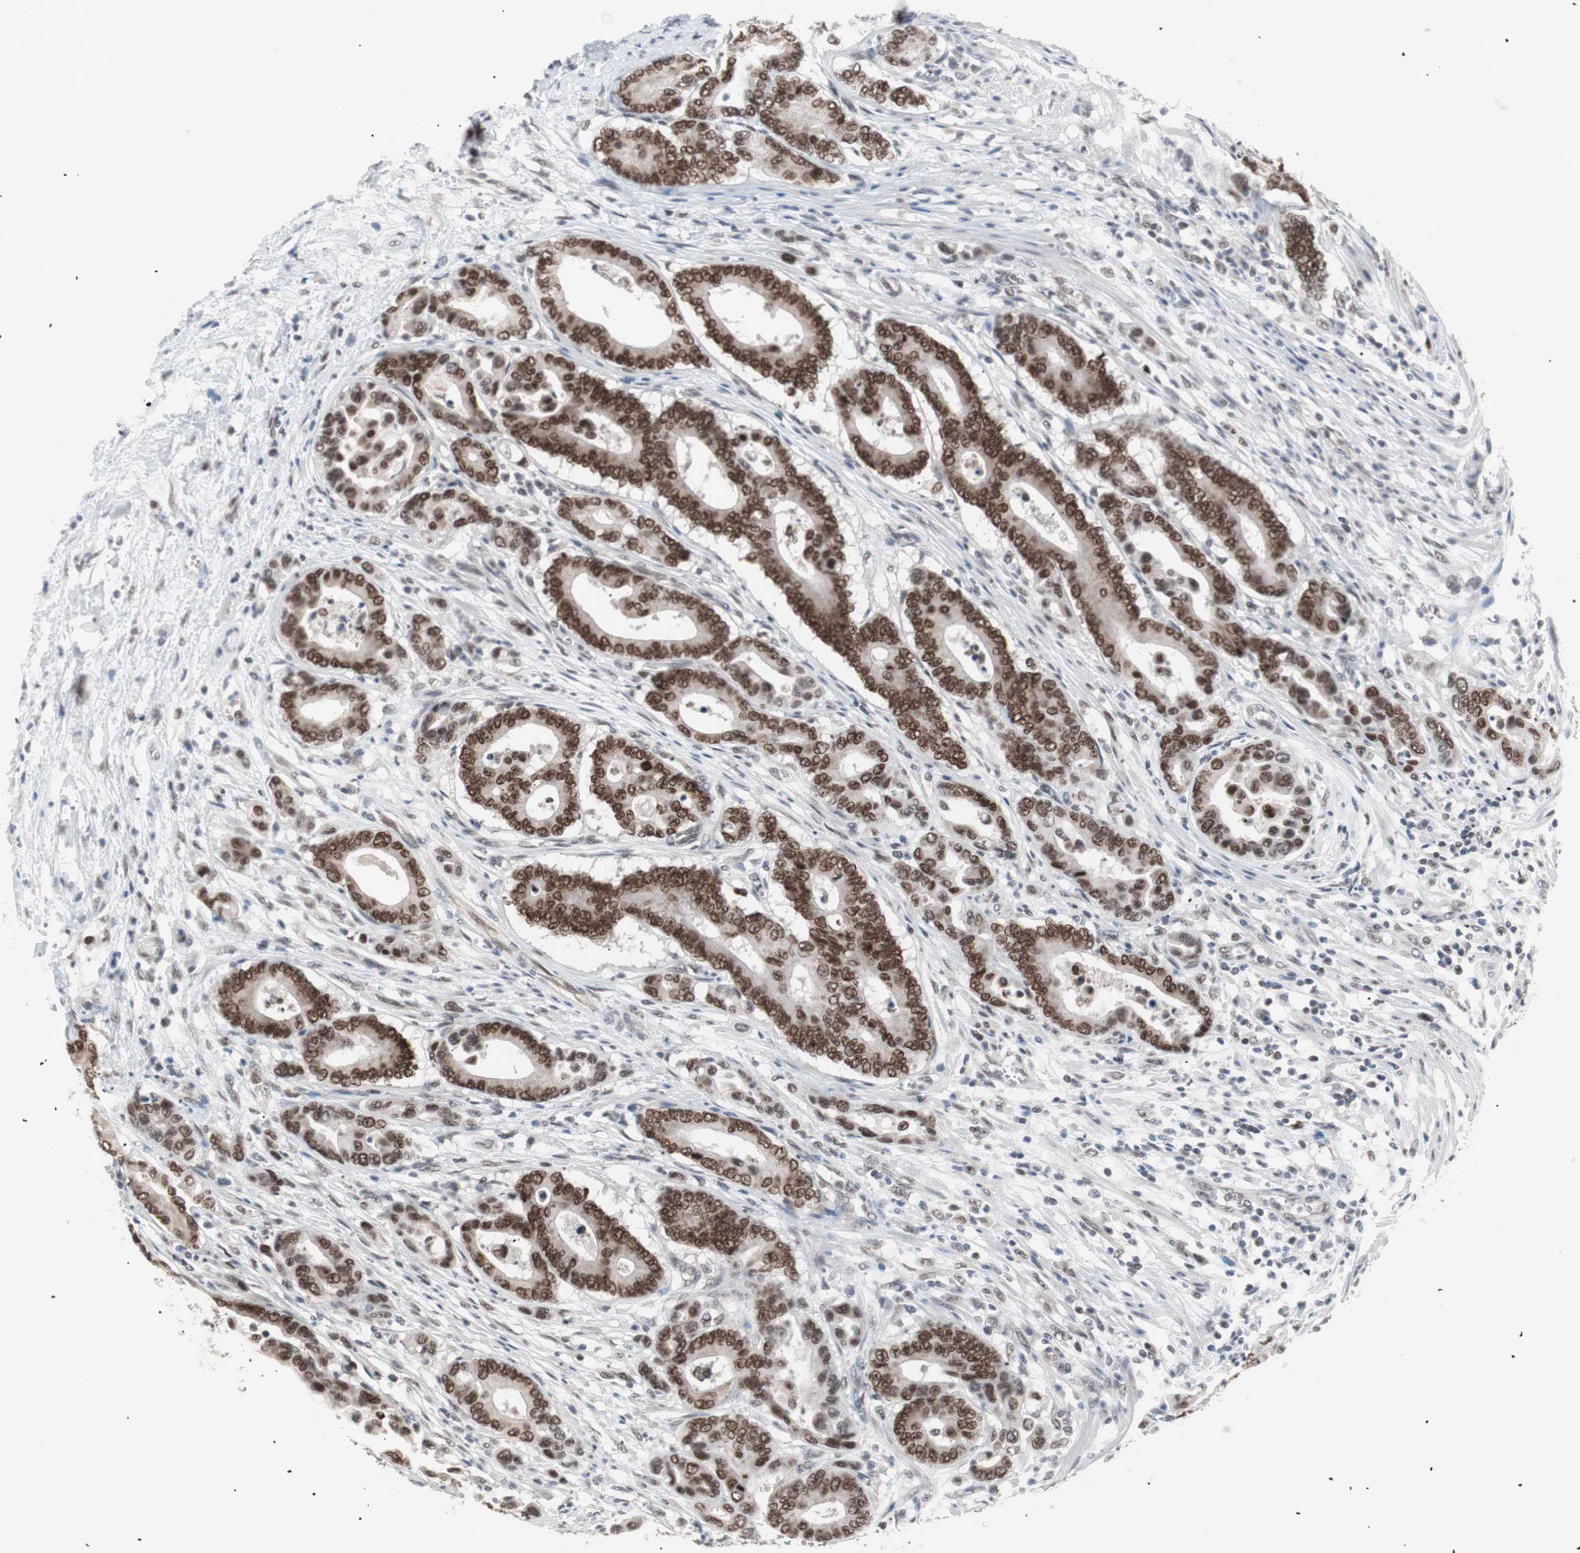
{"staining": {"intensity": "strong", "quantity": ">75%", "location": "nuclear"}, "tissue": "colorectal cancer", "cell_type": "Tumor cells", "image_type": "cancer", "snomed": [{"axis": "morphology", "description": "Normal tissue, NOS"}, {"axis": "morphology", "description": "Adenocarcinoma, NOS"}, {"axis": "topography", "description": "Colon"}], "caption": "Human adenocarcinoma (colorectal) stained for a protein (brown) exhibits strong nuclear positive staining in about >75% of tumor cells.", "gene": "LIG3", "patient": {"sex": "male", "age": 82}}